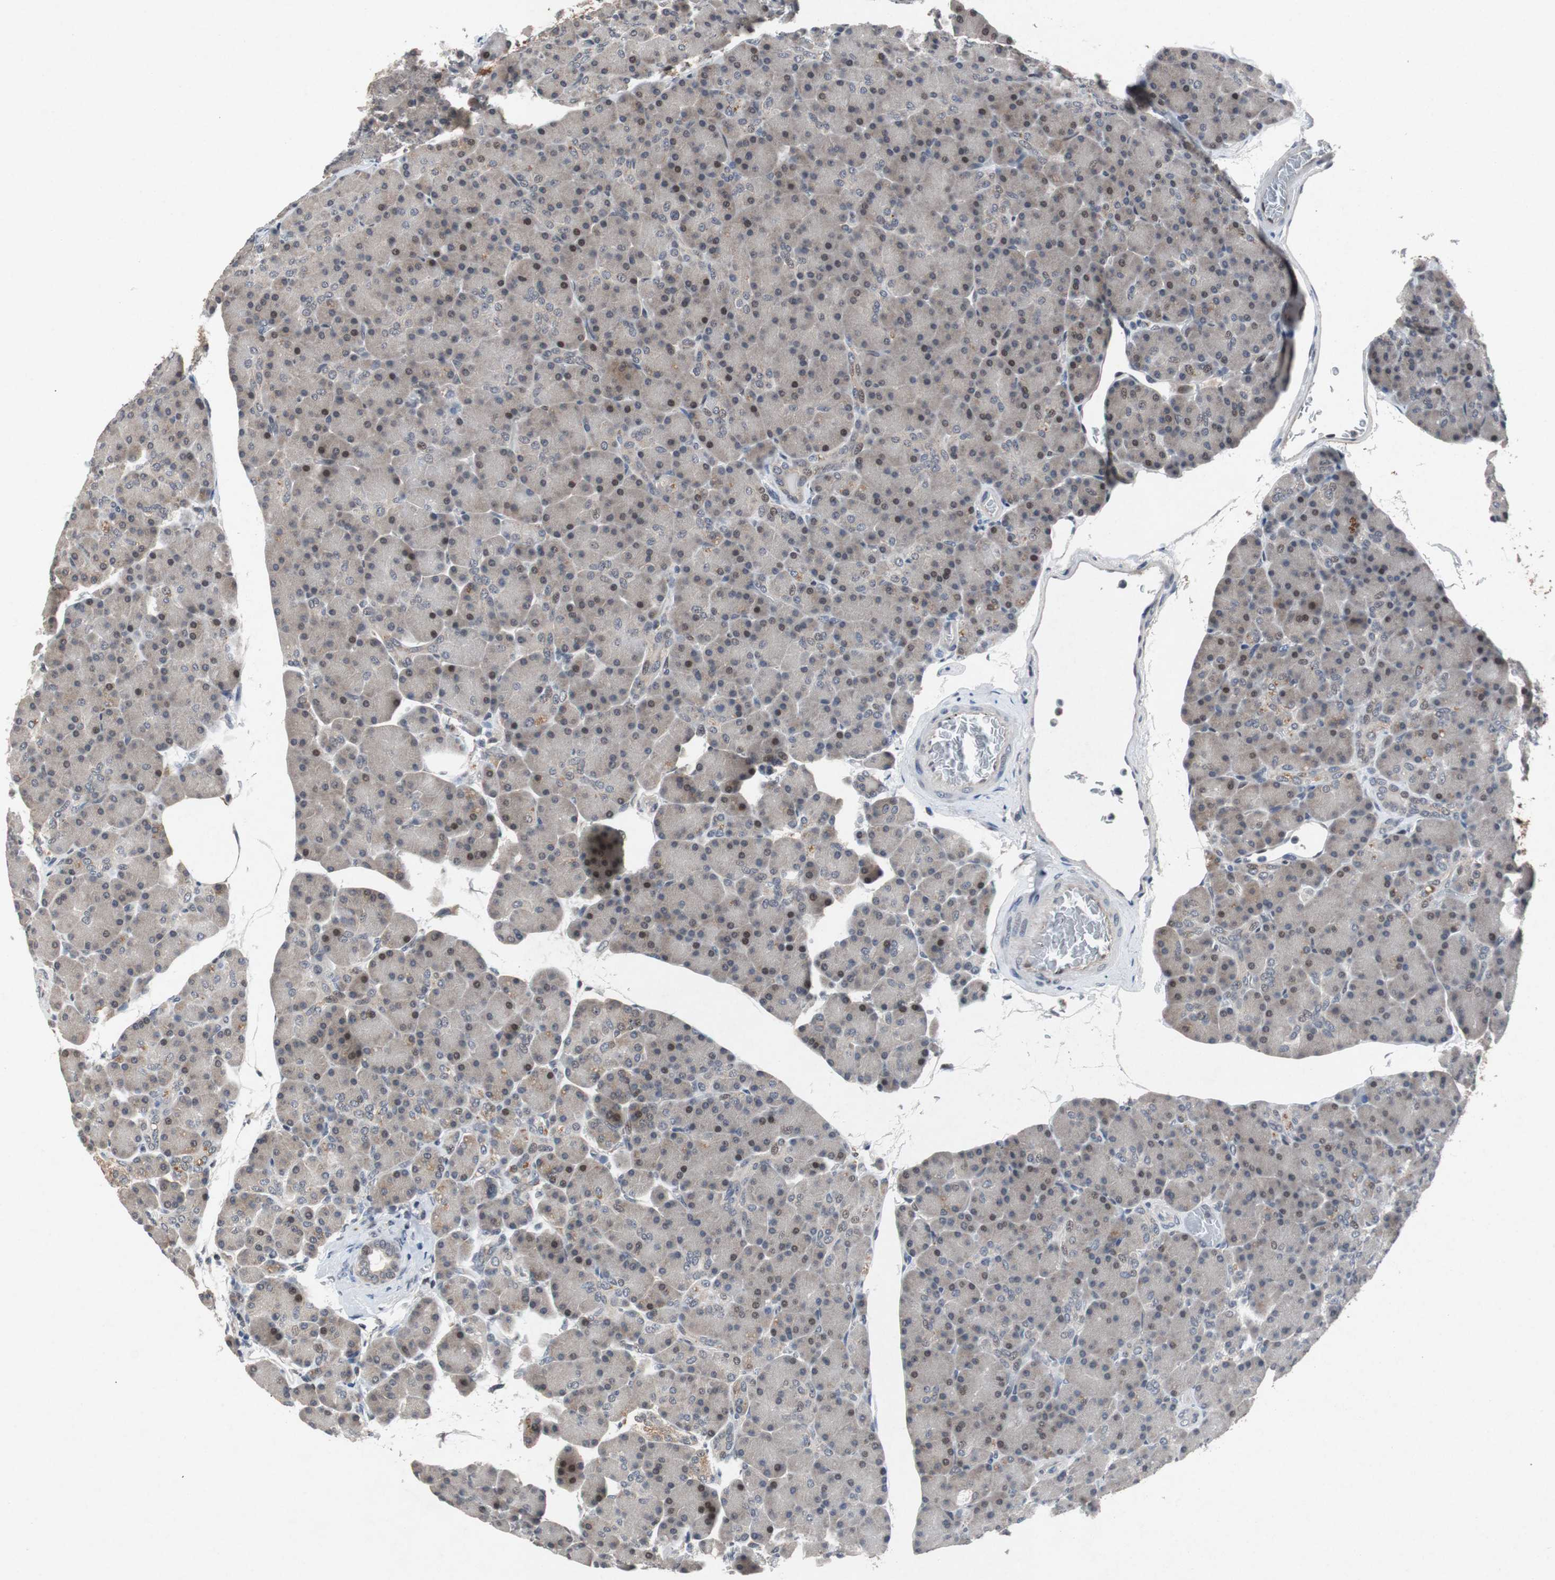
{"staining": {"intensity": "negative", "quantity": "none", "location": "none"}, "tissue": "pancreas", "cell_type": "Exocrine glandular cells", "image_type": "normal", "snomed": [{"axis": "morphology", "description": "Normal tissue, NOS"}, {"axis": "topography", "description": "Pancreas"}], "caption": "There is no significant staining in exocrine glandular cells of pancreas. (IHC, brightfield microscopy, high magnification).", "gene": "TP63", "patient": {"sex": "female", "age": 43}}